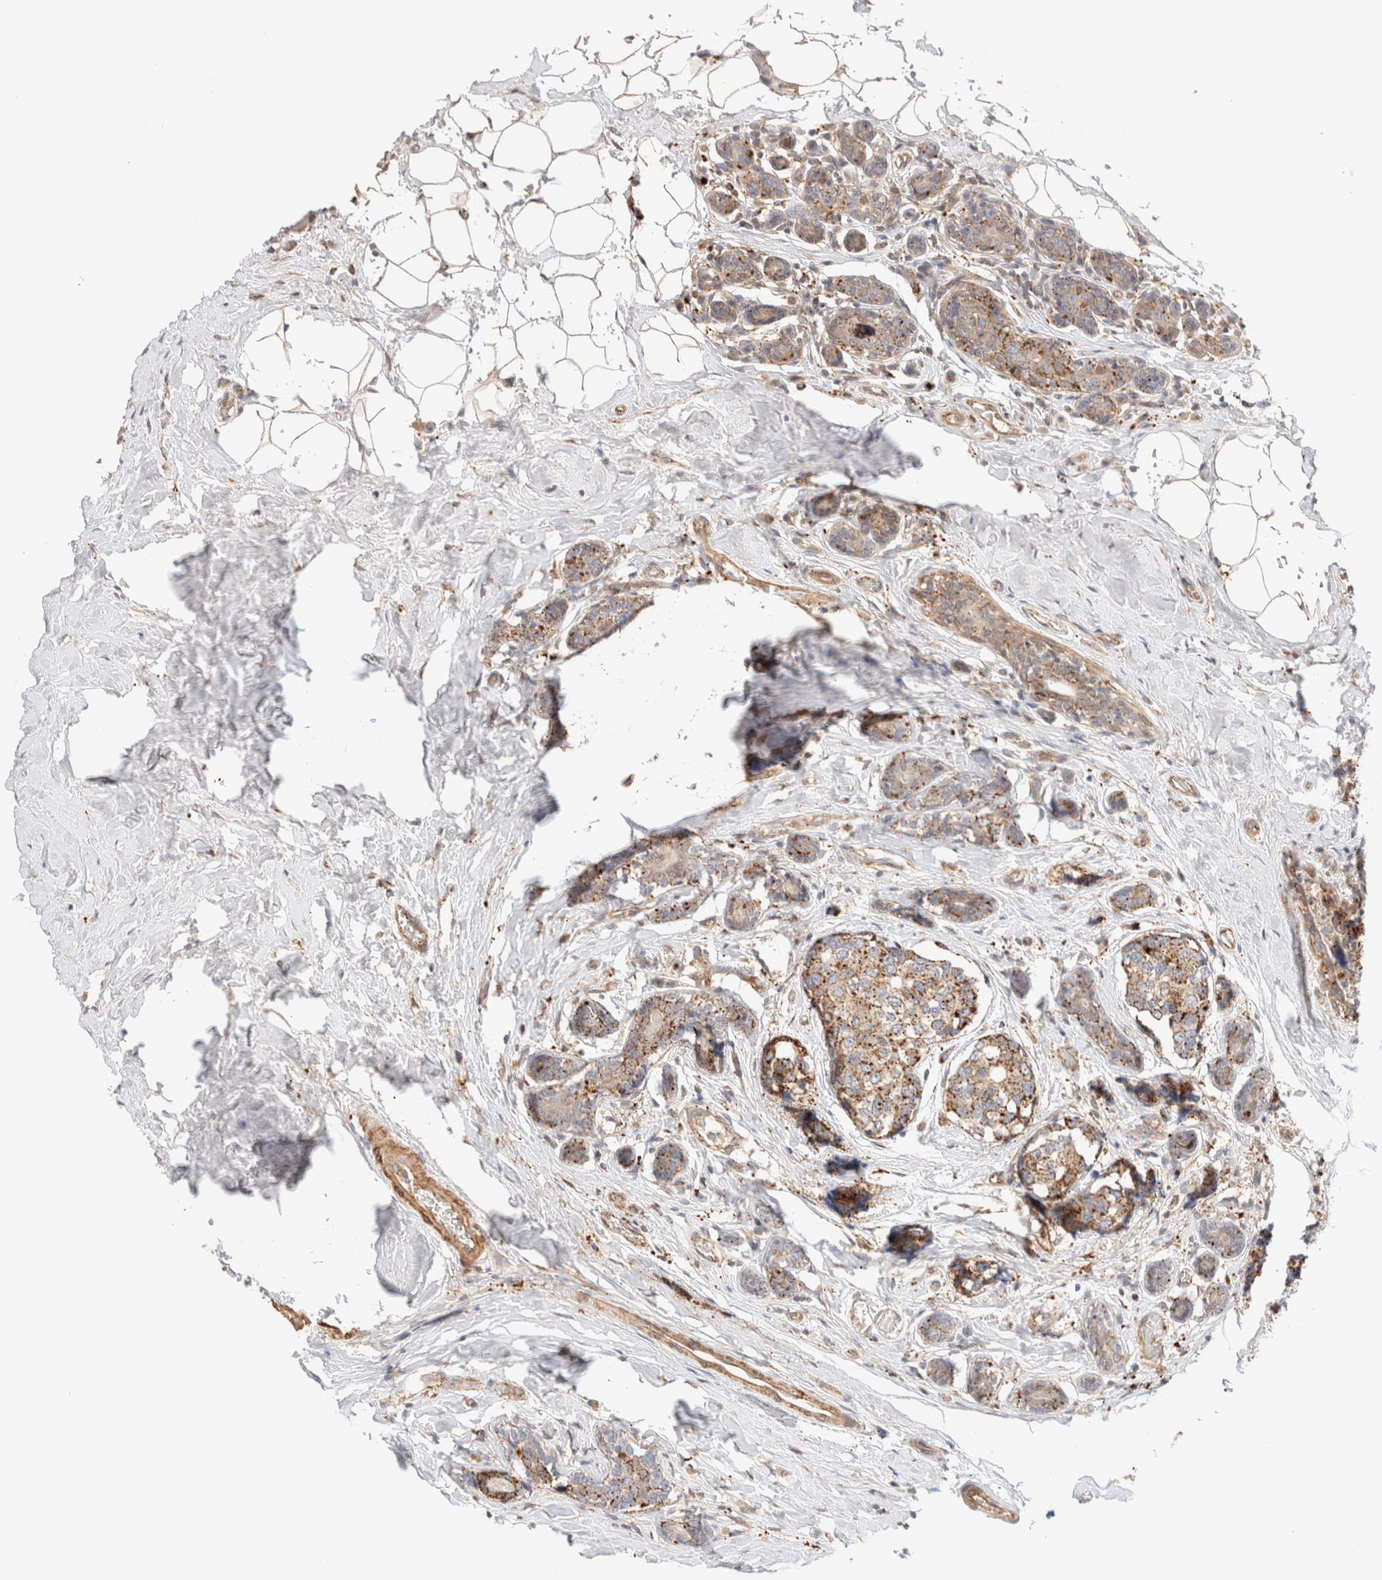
{"staining": {"intensity": "moderate", "quantity": ">75%", "location": "cytoplasmic/membranous"}, "tissue": "breast cancer", "cell_type": "Tumor cells", "image_type": "cancer", "snomed": [{"axis": "morphology", "description": "Normal tissue, NOS"}, {"axis": "morphology", "description": "Duct carcinoma"}, {"axis": "topography", "description": "Breast"}], "caption": "Breast cancer (invasive ductal carcinoma) stained with DAB IHC displays medium levels of moderate cytoplasmic/membranous positivity in about >75% of tumor cells. The staining was performed using DAB, with brown indicating positive protein expression. Nuclei are stained blue with hematoxylin.", "gene": "RABEPK", "patient": {"sex": "female", "age": 43}}